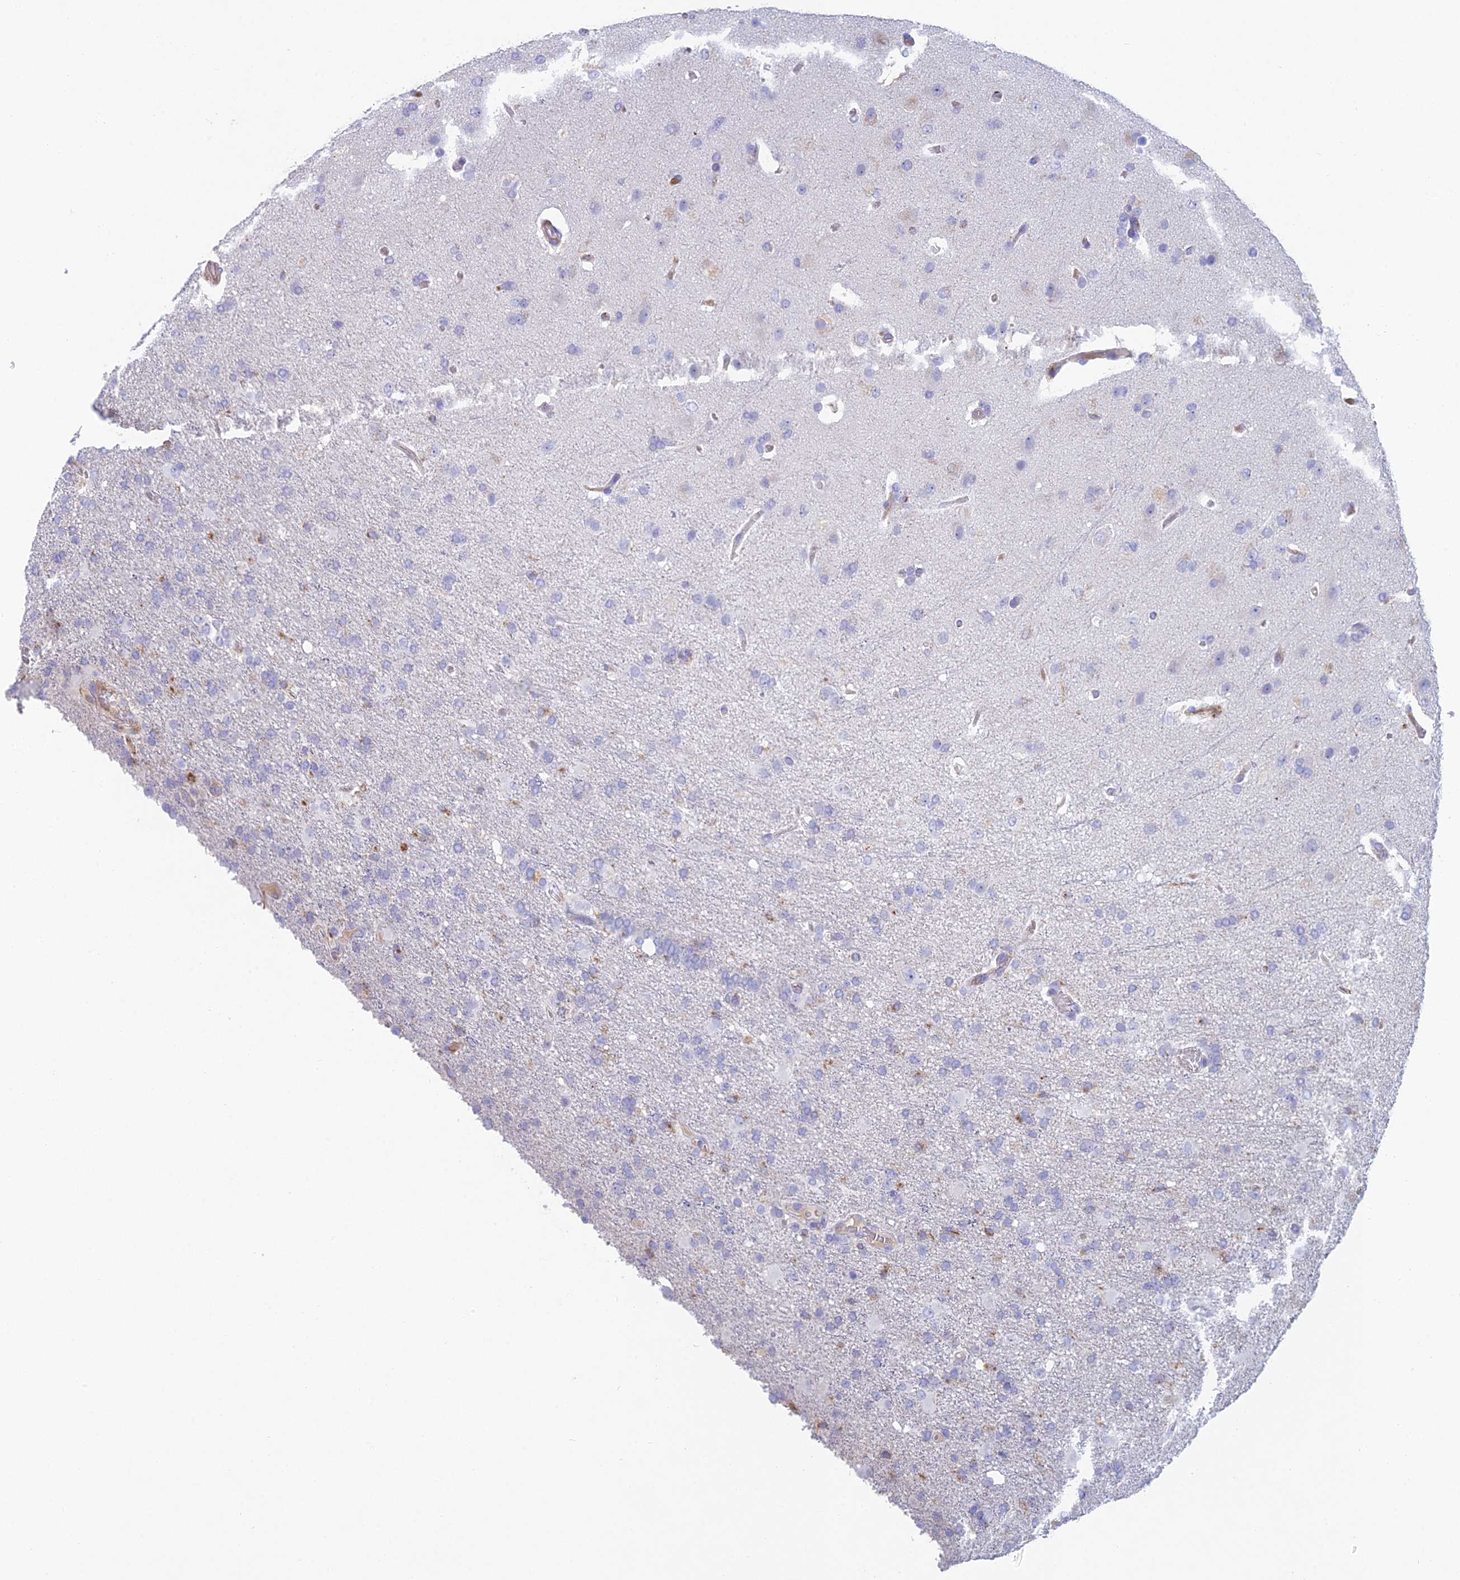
{"staining": {"intensity": "negative", "quantity": "none", "location": "none"}, "tissue": "glioma", "cell_type": "Tumor cells", "image_type": "cancer", "snomed": [{"axis": "morphology", "description": "Glioma, malignant, High grade"}, {"axis": "topography", "description": "Brain"}], "caption": "Tumor cells are negative for protein expression in human malignant glioma (high-grade).", "gene": "FERD3L", "patient": {"sex": "female", "age": 74}}